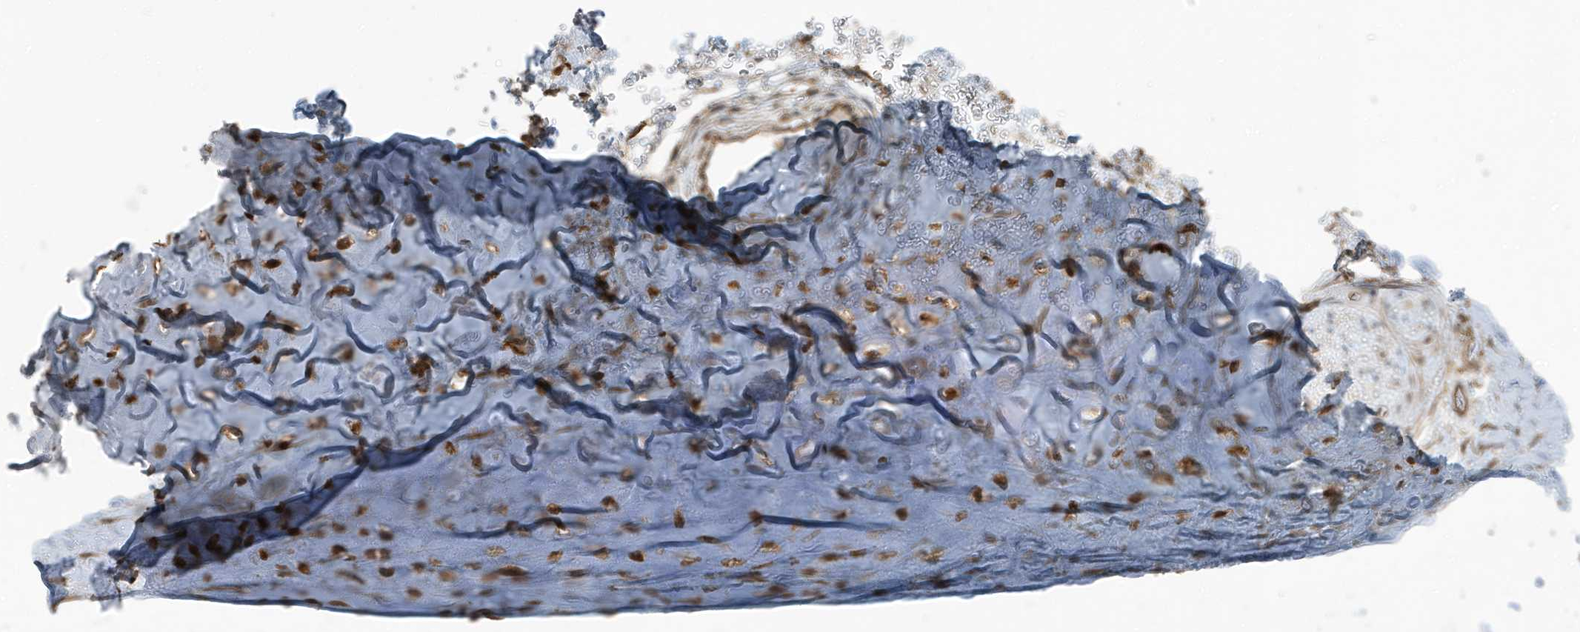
{"staining": {"intensity": "moderate", "quantity": ">75%", "location": "cytoplasmic/membranous"}, "tissue": "adipose tissue", "cell_type": "Adipocytes", "image_type": "normal", "snomed": [{"axis": "morphology", "description": "Normal tissue, NOS"}, {"axis": "topography", "description": "Cartilage tissue"}], "caption": "Protein staining reveals moderate cytoplasmic/membranous expression in approximately >75% of adipocytes in benign adipose tissue. (DAB IHC with brightfield microscopy, high magnification).", "gene": "AZI2", "patient": {"sex": "female", "age": 63}}